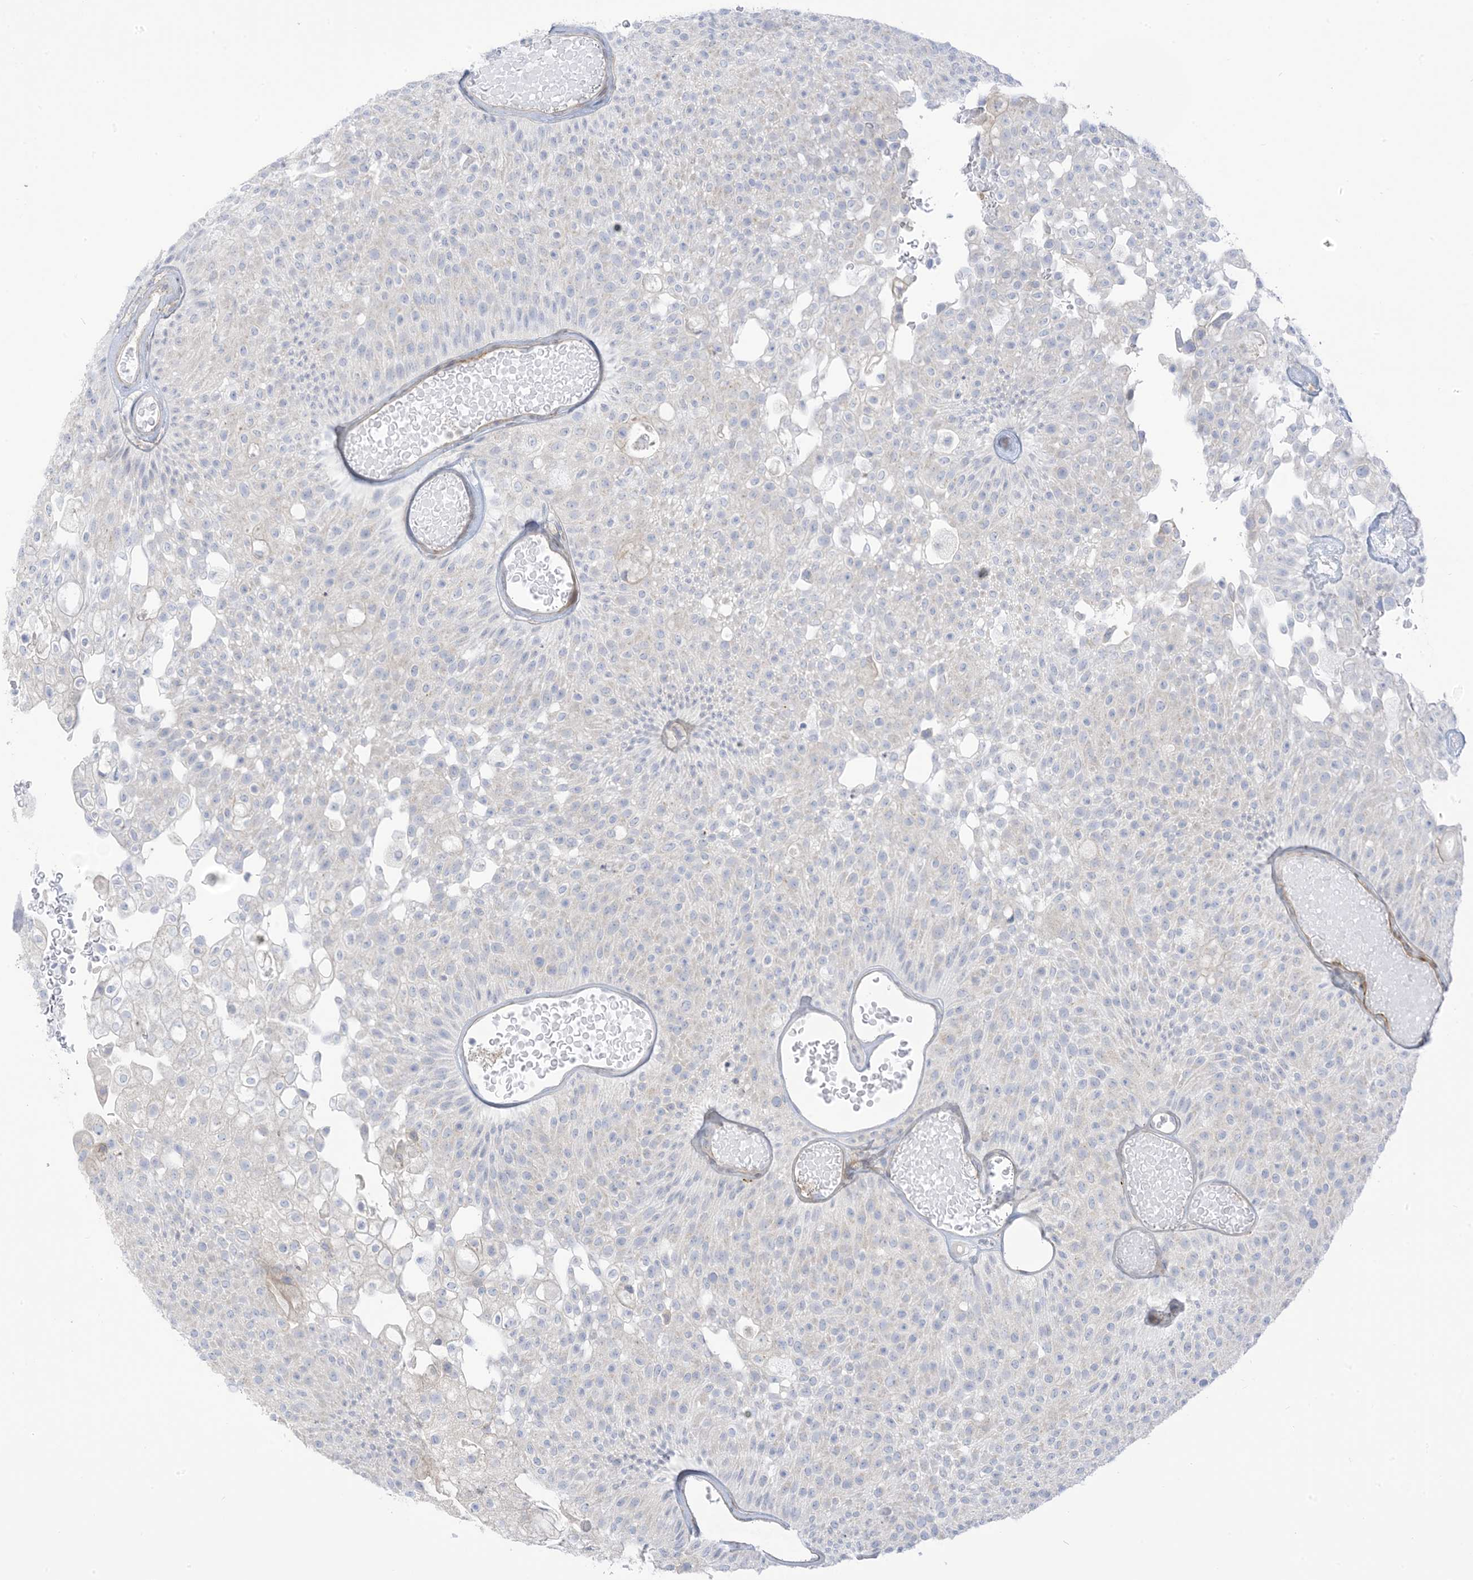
{"staining": {"intensity": "negative", "quantity": "none", "location": "none"}, "tissue": "urothelial cancer", "cell_type": "Tumor cells", "image_type": "cancer", "snomed": [{"axis": "morphology", "description": "Urothelial carcinoma, Low grade"}, {"axis": "topography", "description": "Urinary bladder"}], "caption": "Tumor cells show no significant staining in urothelial cancer.", "gene": "ICMT", "patient": {"sex": "male", "age": 78}}